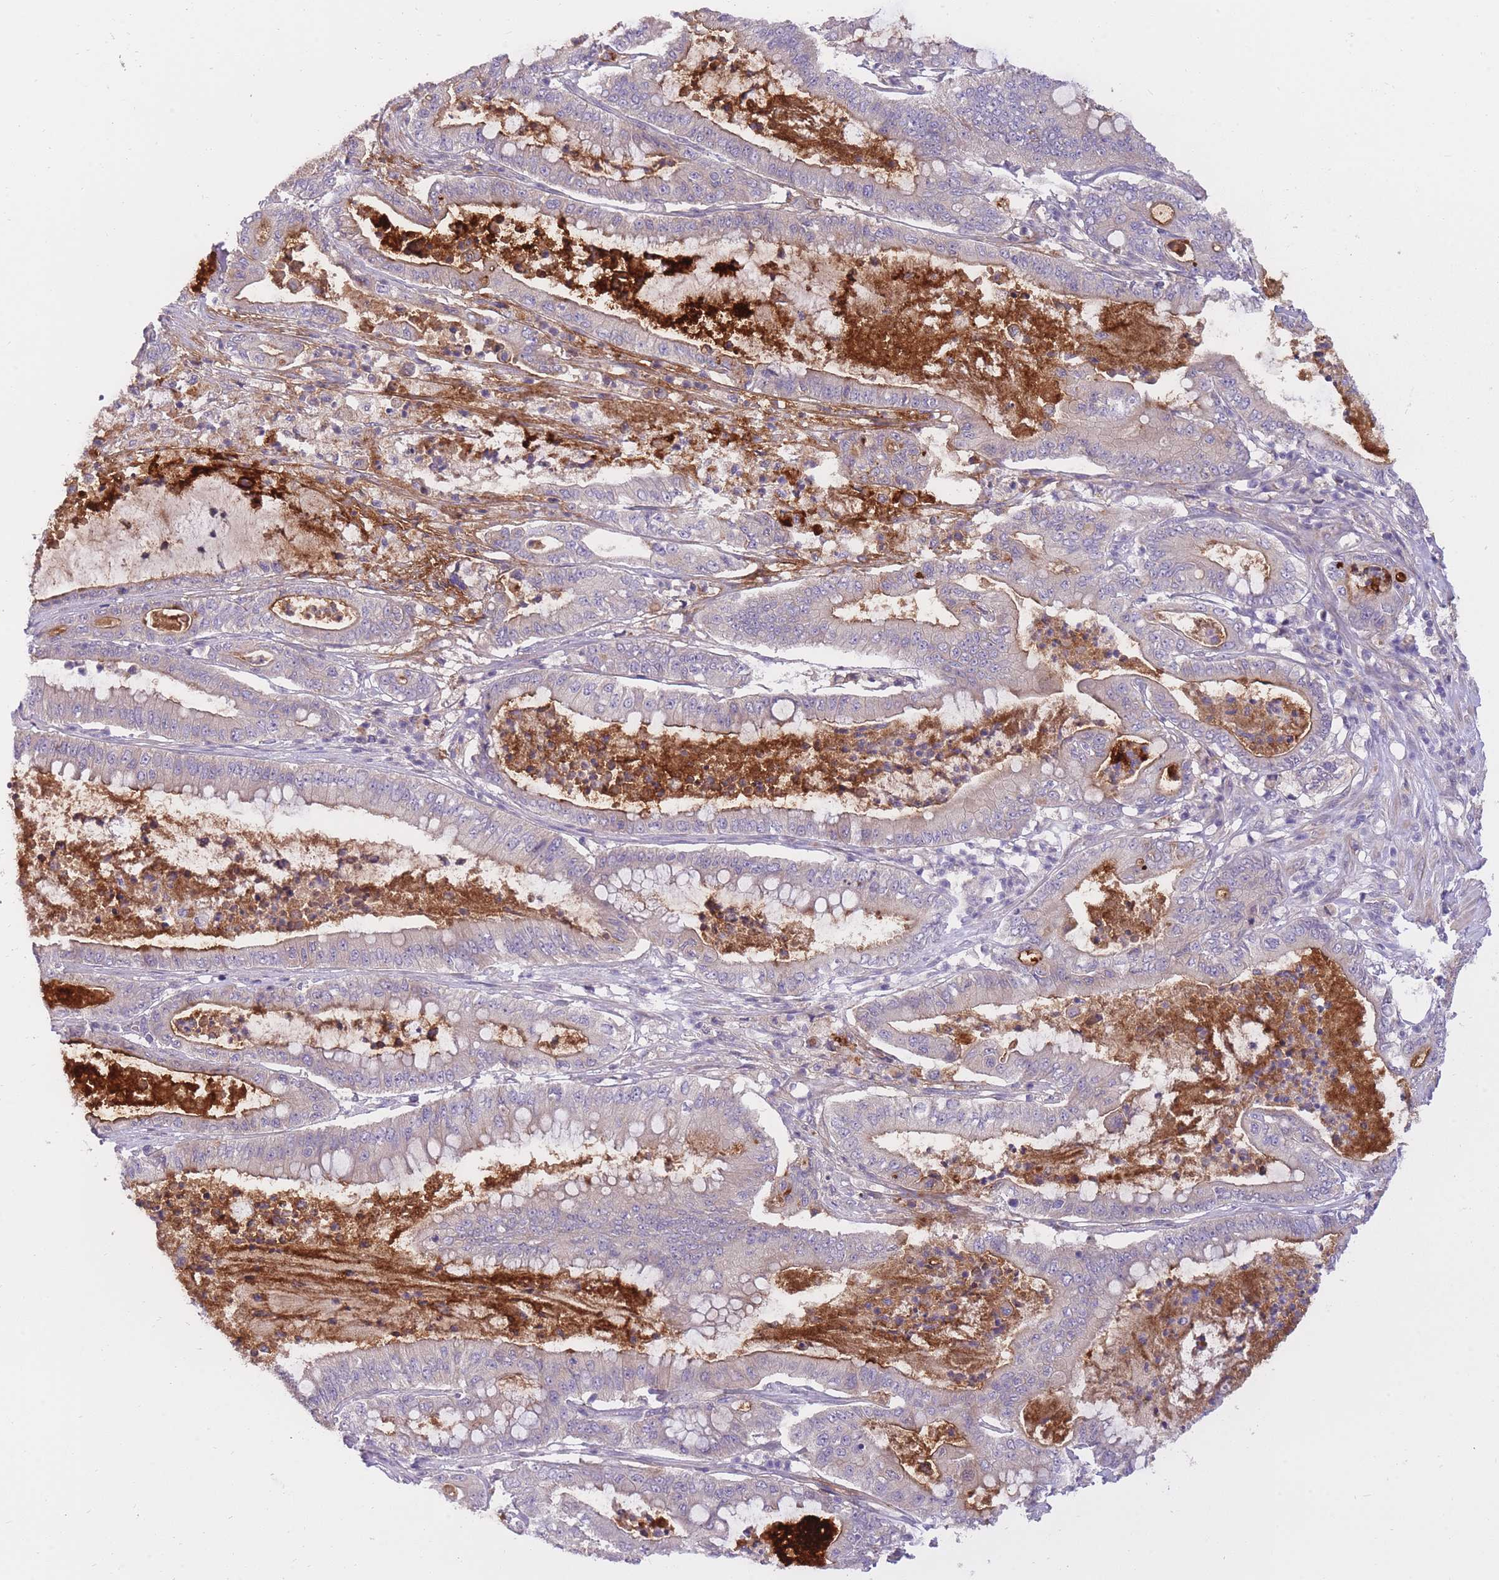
{"staining": {"intensity": "moderate", "quantity": "<25%", "location": "cytoplasmic/membranous"}, "tissue": "pancreatic cancer", "cell_type": "Tumor cells", "image_type": "cancer", "snomed": [{"axis": "morphology", "description": "Adenocarcinoma, NOS"}, {"axis": "topography", "description": "Pancreas"}], "caption": "IHC histopathology image of pancreatic cancer stained for a protein (brown), which exhibits low levels of moderate cytoplasmic/membranous expression in approximately <25% of tumor cells.", "gene": "CRYGN", "patient": {"sex": "male", "age": 71}}